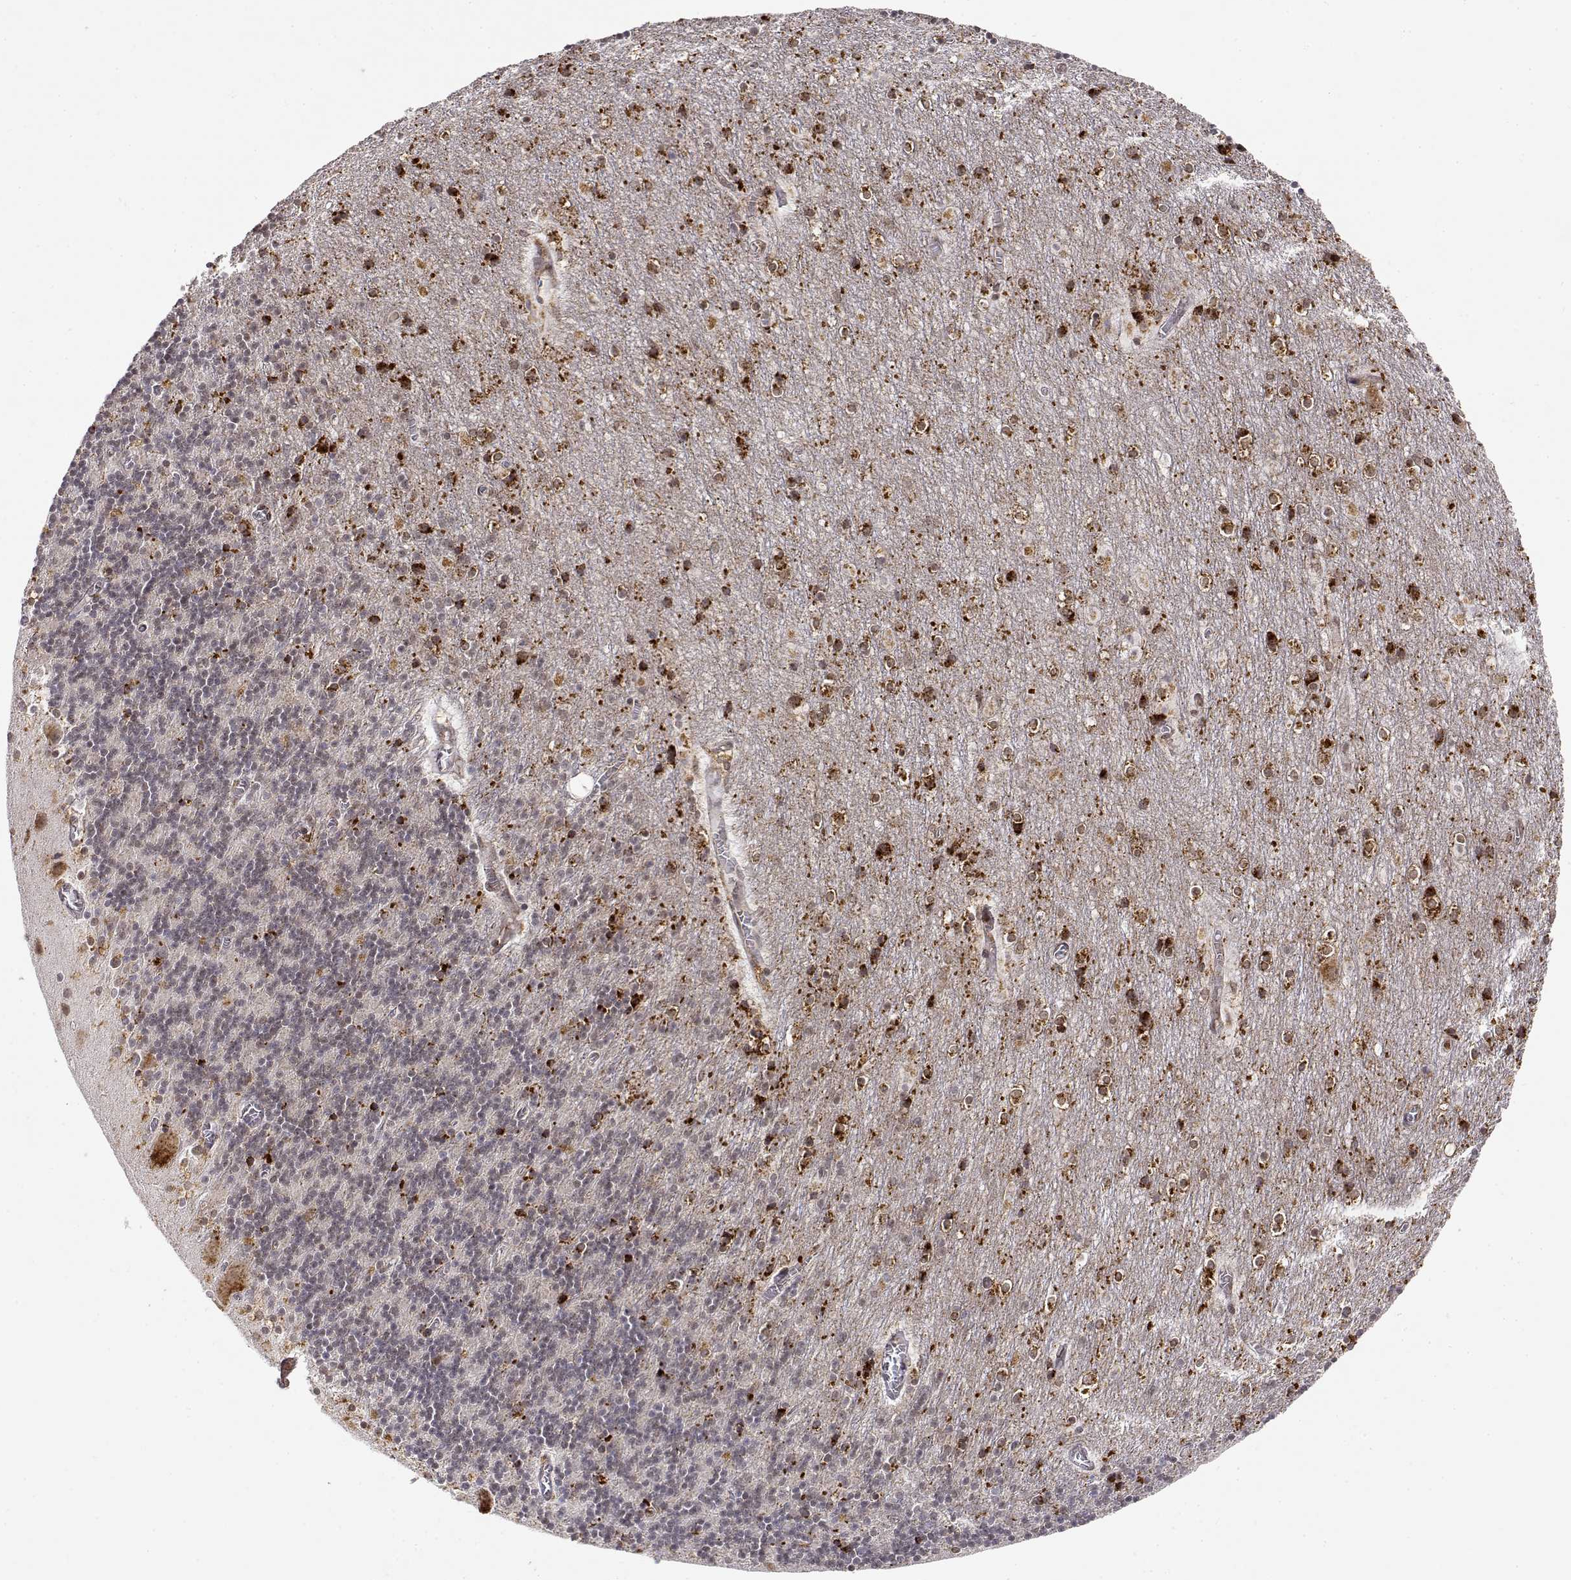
{"staining": {"intensity": "moderate", "quantity": "<25%", "location": "cytoplasmic/membranous"}, "tissue": "cerebellum", "cell_type": "Cells in granular layer", "image_type": "normal", "snomed": [{"axis": "morphology", "description": "Normal tissue, NOS"}, {"axis": "topography", "description": "Cerebellum"}], "caption": "Cerebellum stained for a protein exhibits moderate cytoplasmic/membranous positivity in cells in granular layer. Nuclei are stained in blue.", "gene": "RNF13", "patient": {"sex": "male", "age": 70}}